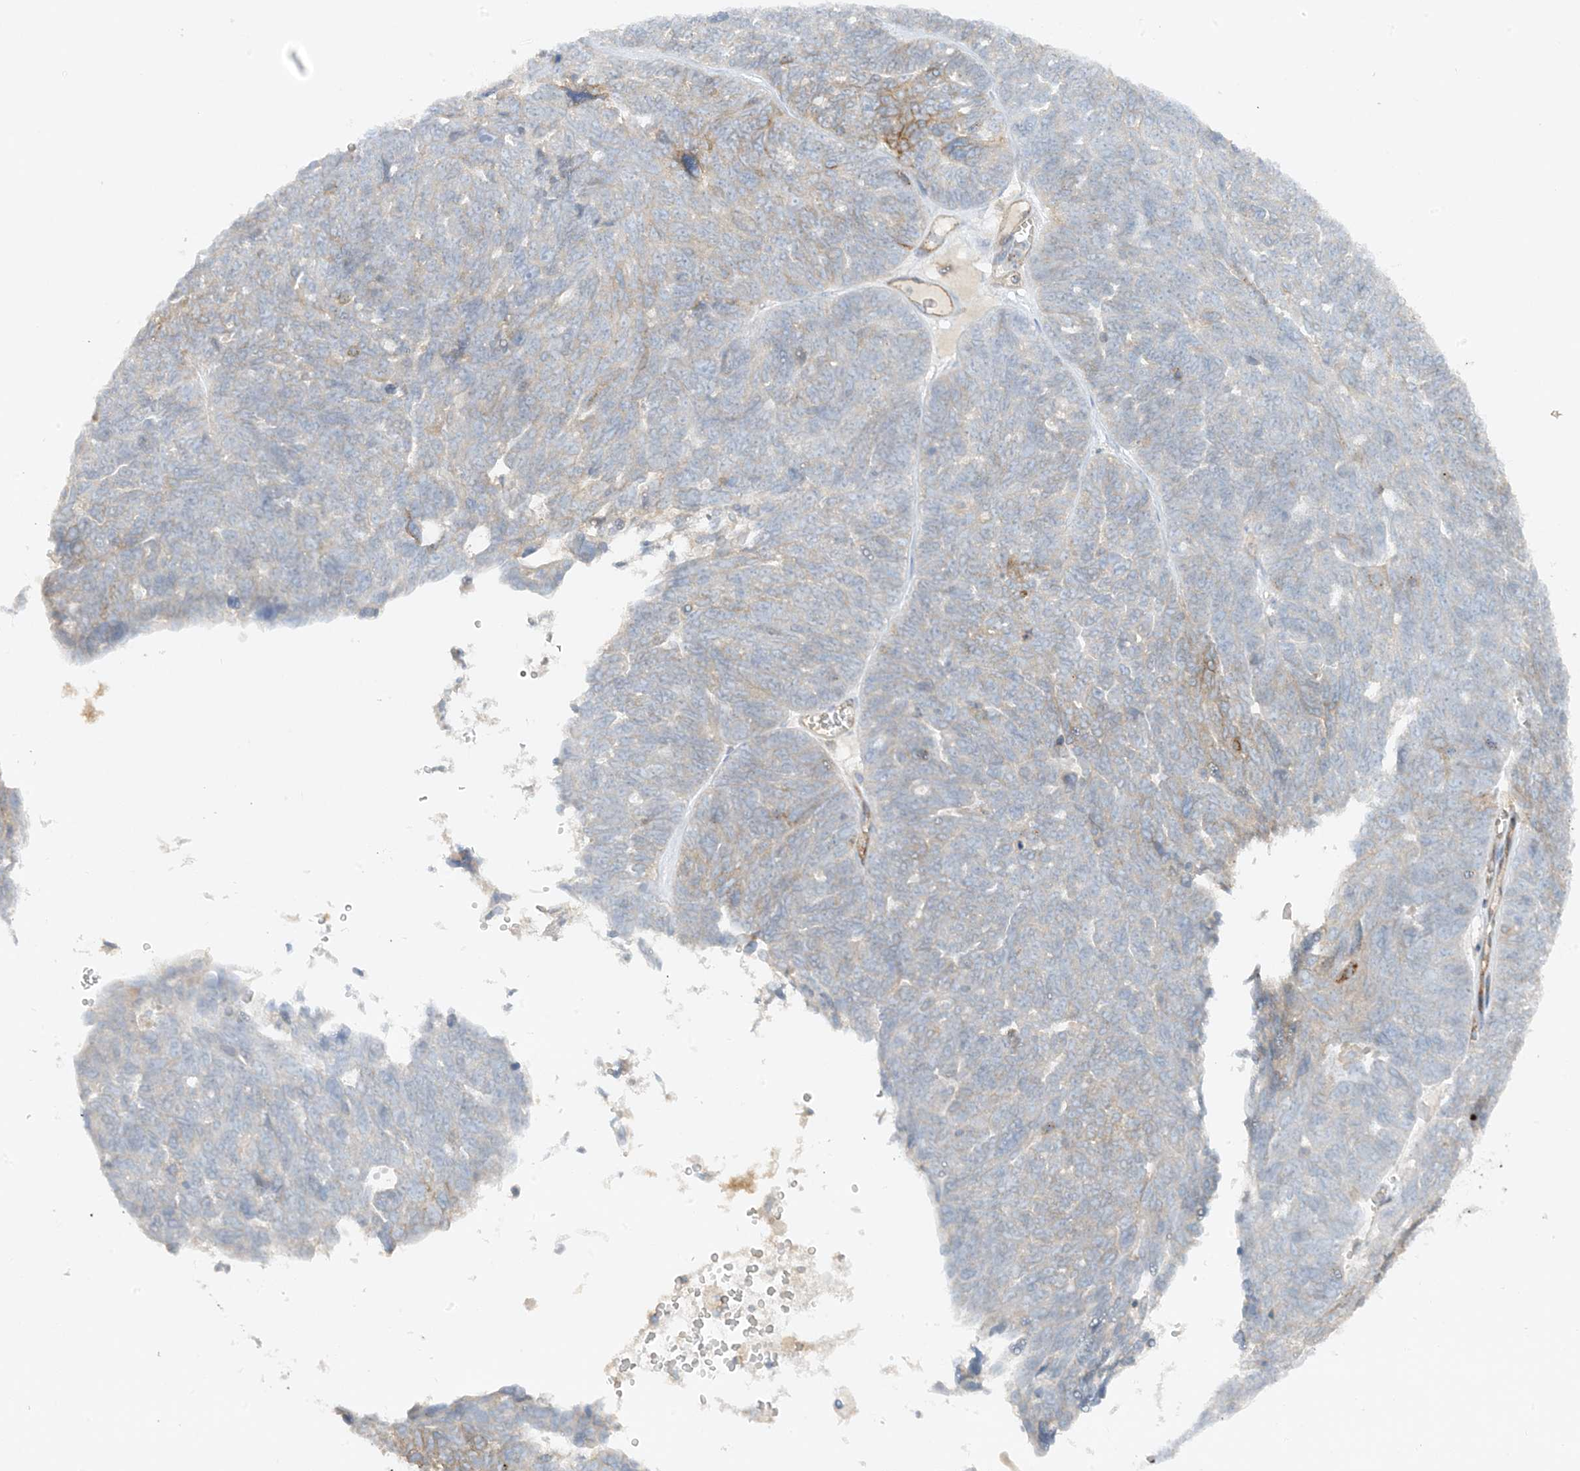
{"staining": {"intensity": "weak", "quantity": "<25%", "location": "cytoplasmic/membranous"}, "tissue": "ovarian cancer", "cell_type": "Tumor cells", "image_type": "cancer", "snomed": [{"axis": "morphology", "description": "Cystadenocarcinoma, serous, NOS"}, {"axis": "topography", "description": "Ovary"}], "caption": "There is no significant expression in tumor cells of ovarian cancer. Brightfield microscopy of immunohistochemistry (IHC) stained with DAB (3,3'-diaminobenzidine) (brown) and hematoxylin (blue), captured at high magnification.", "gene": "HLA-E", "patient": {"sex": "female", "age": 79}}